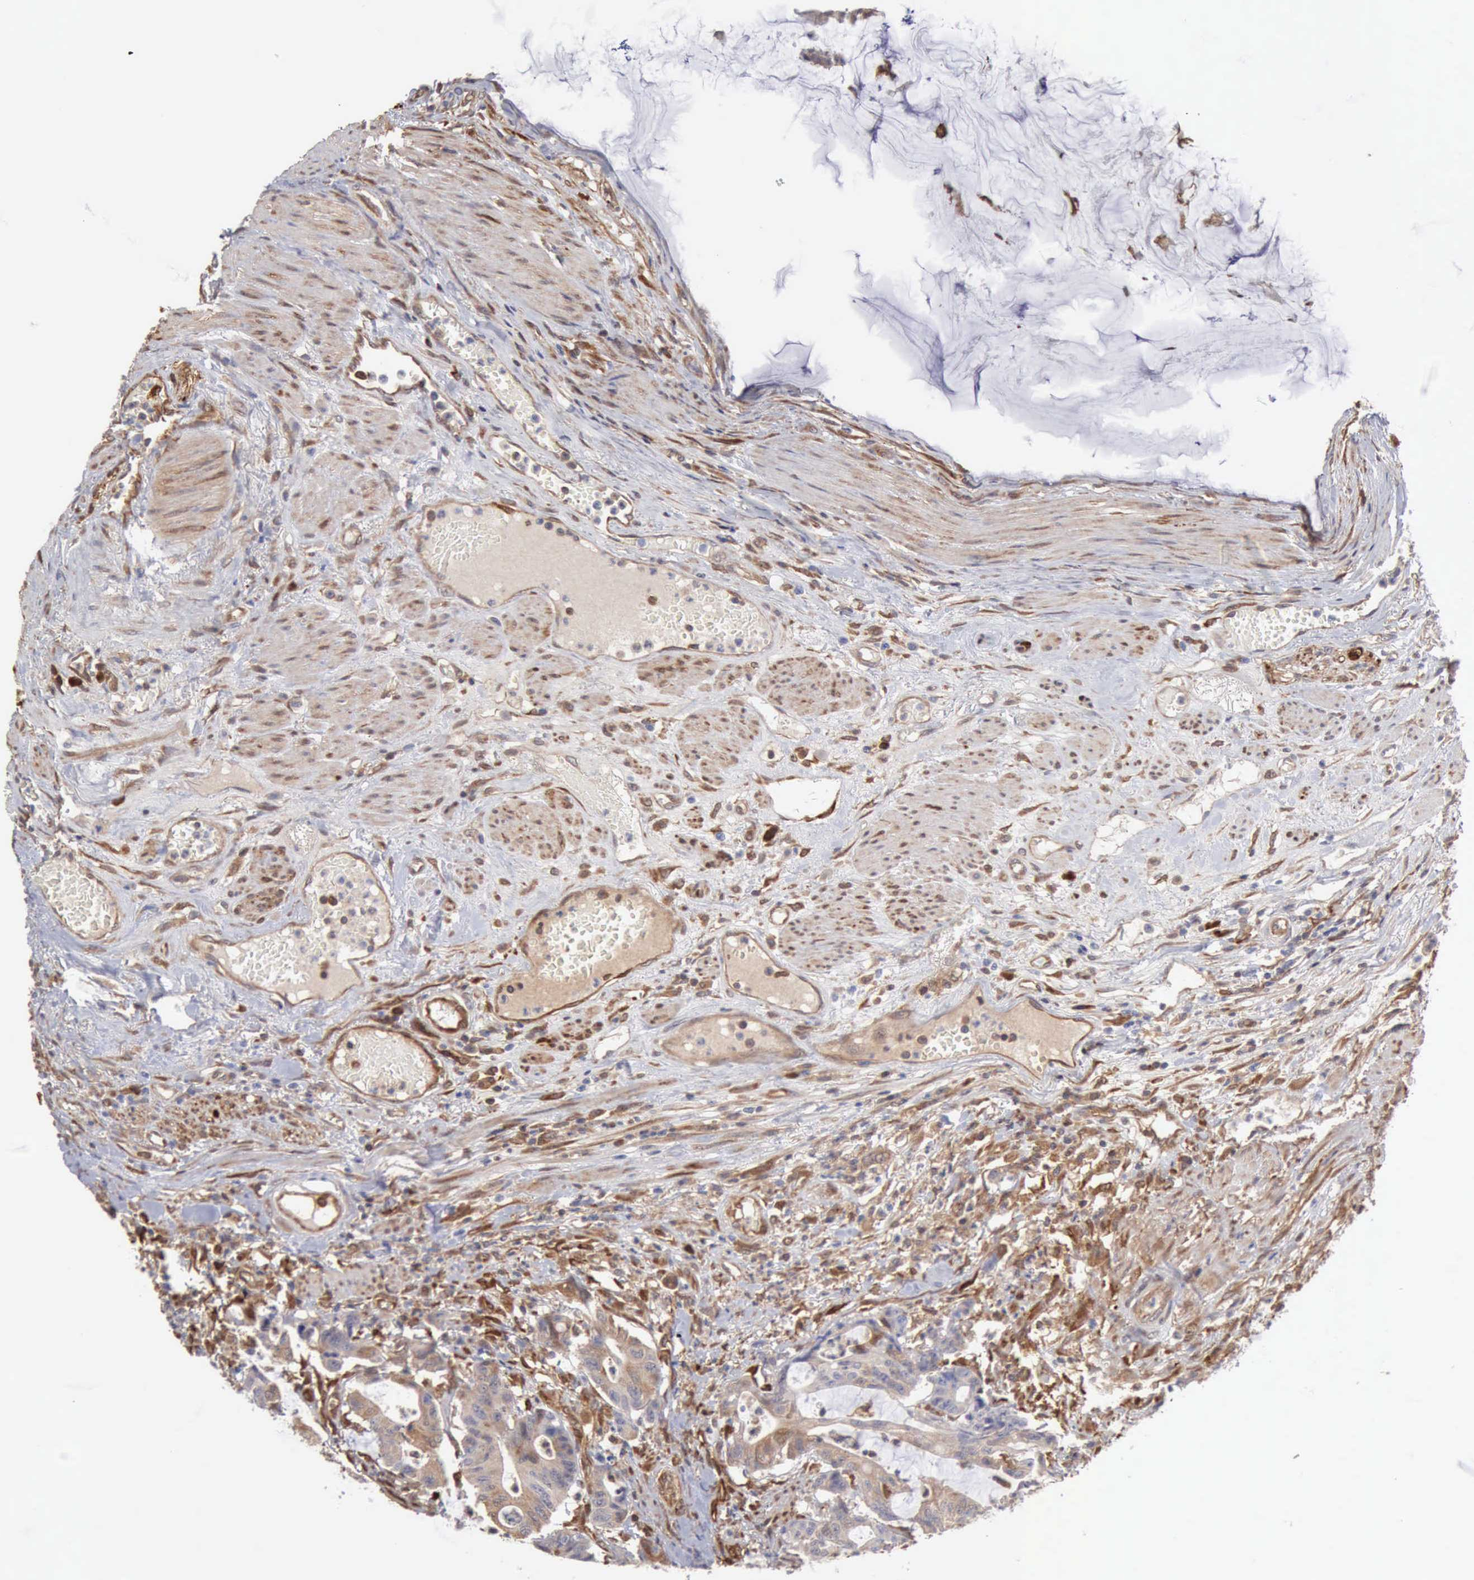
{"staining": {"intensity": "weak", "quantity": "25%-75%", "location": "cytoplasmic/membranous"}, "tissue": "colorectal cancer", "cell_type": "Tumor cells", "image_type": "cancer", "snomed": [{"axis": "morphology", "description": "Adenocarcinoma, NOS"}, {"axis": "topography", "description": "Colon"}], "caption": "This image exhibits IHC staining of adenocarcinoma (colorectal), with low weak cytoplasmic/membranous positivity in about 25%-75% of tumor cells.", "gene": "APOL2", "patient": {"sex": "female", "age": 84}}